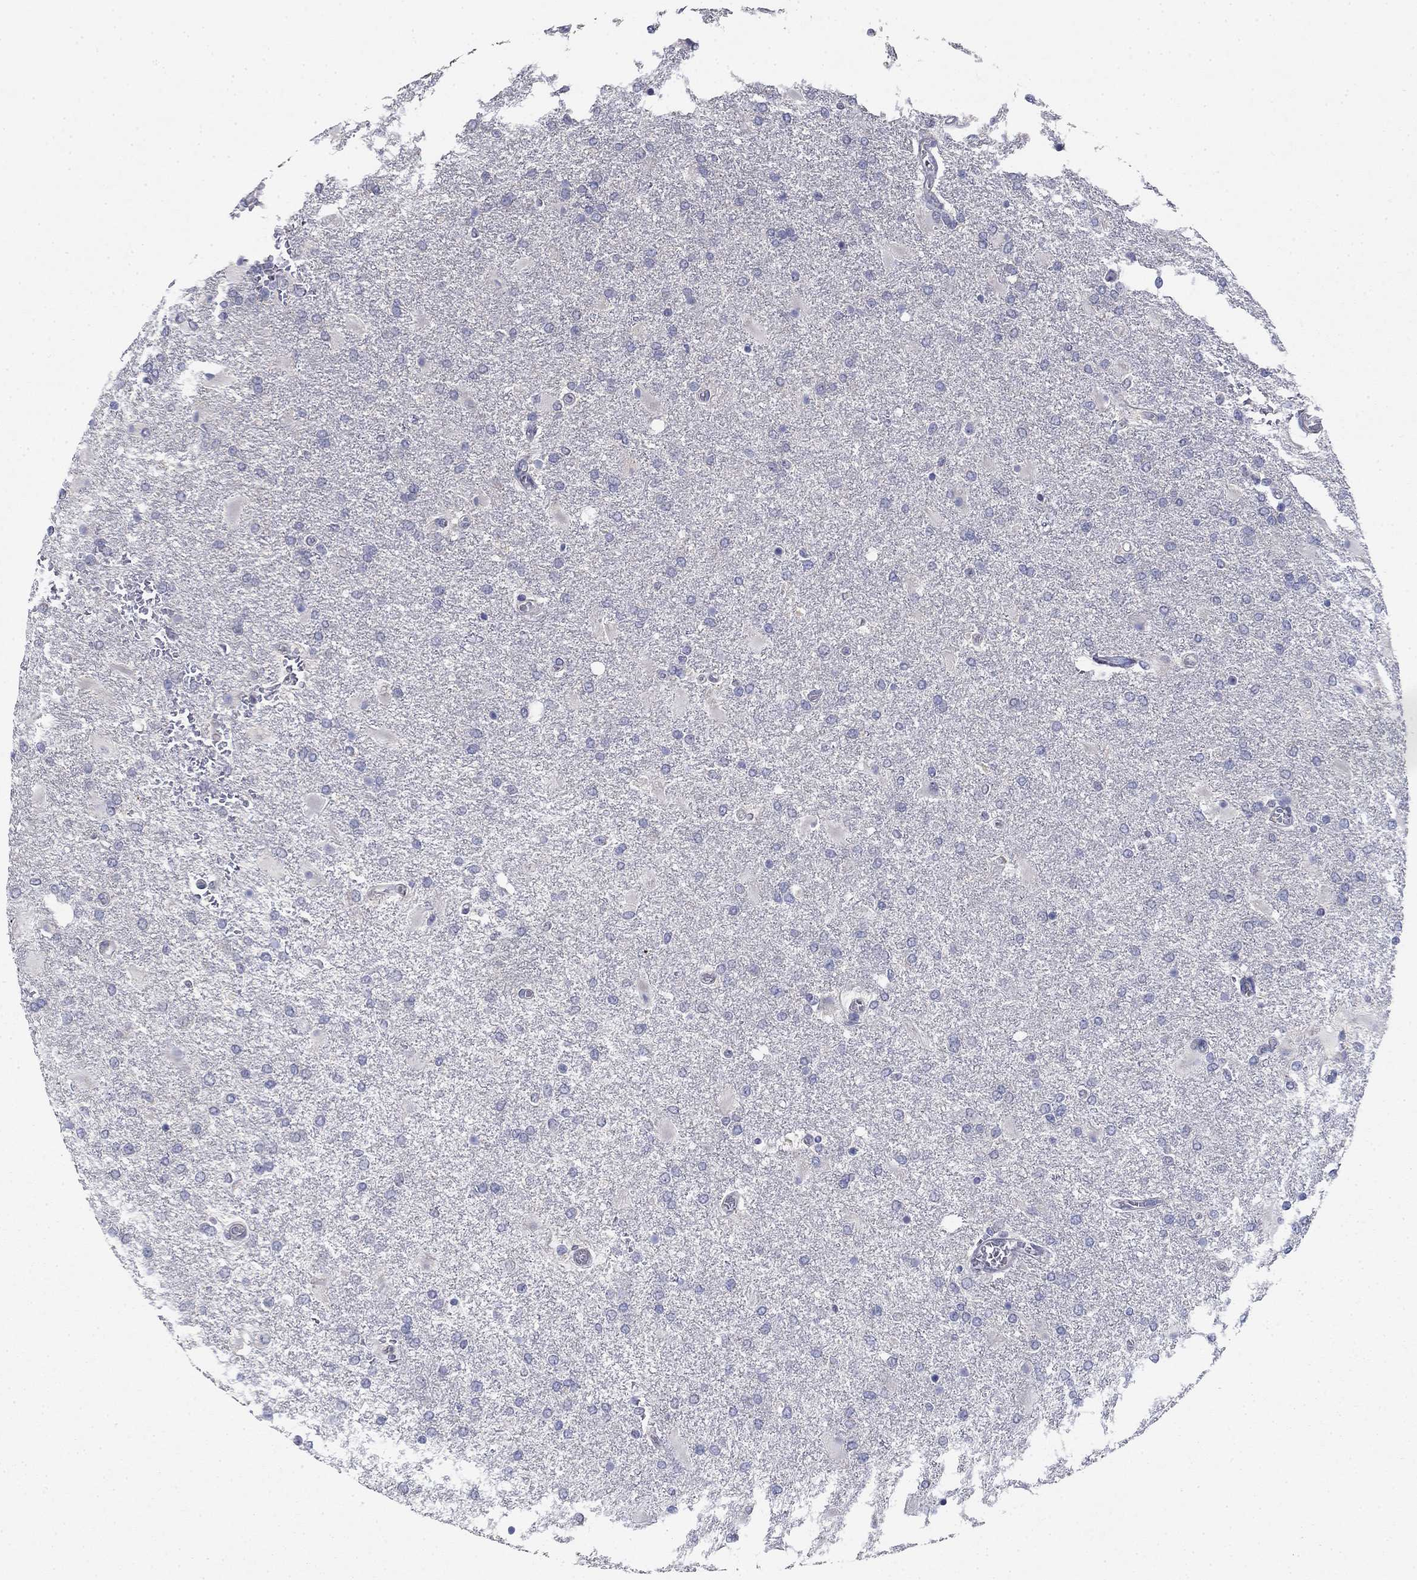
{"staining": {"intensity": "negative", "quantity": "none", "location": "none"}, "tissue": "glioma", "cell_type": "Tumor cells", "image_type": "cancer", "snomed": [{"axis": "morphology", "description": "Glioma, malignant, High grade"}, {"axis": "topography", "description": "Cerebral cortex"}], "caption": "A micrograph of human malignant high-grade glioma is negative for staining in tumor cells. The staining is performed using DAB brown chromogen with nuclei counter-stained in using hematoxylin.", "gene": "GRK7", "patient": {"sex": "male", "age": 79}}